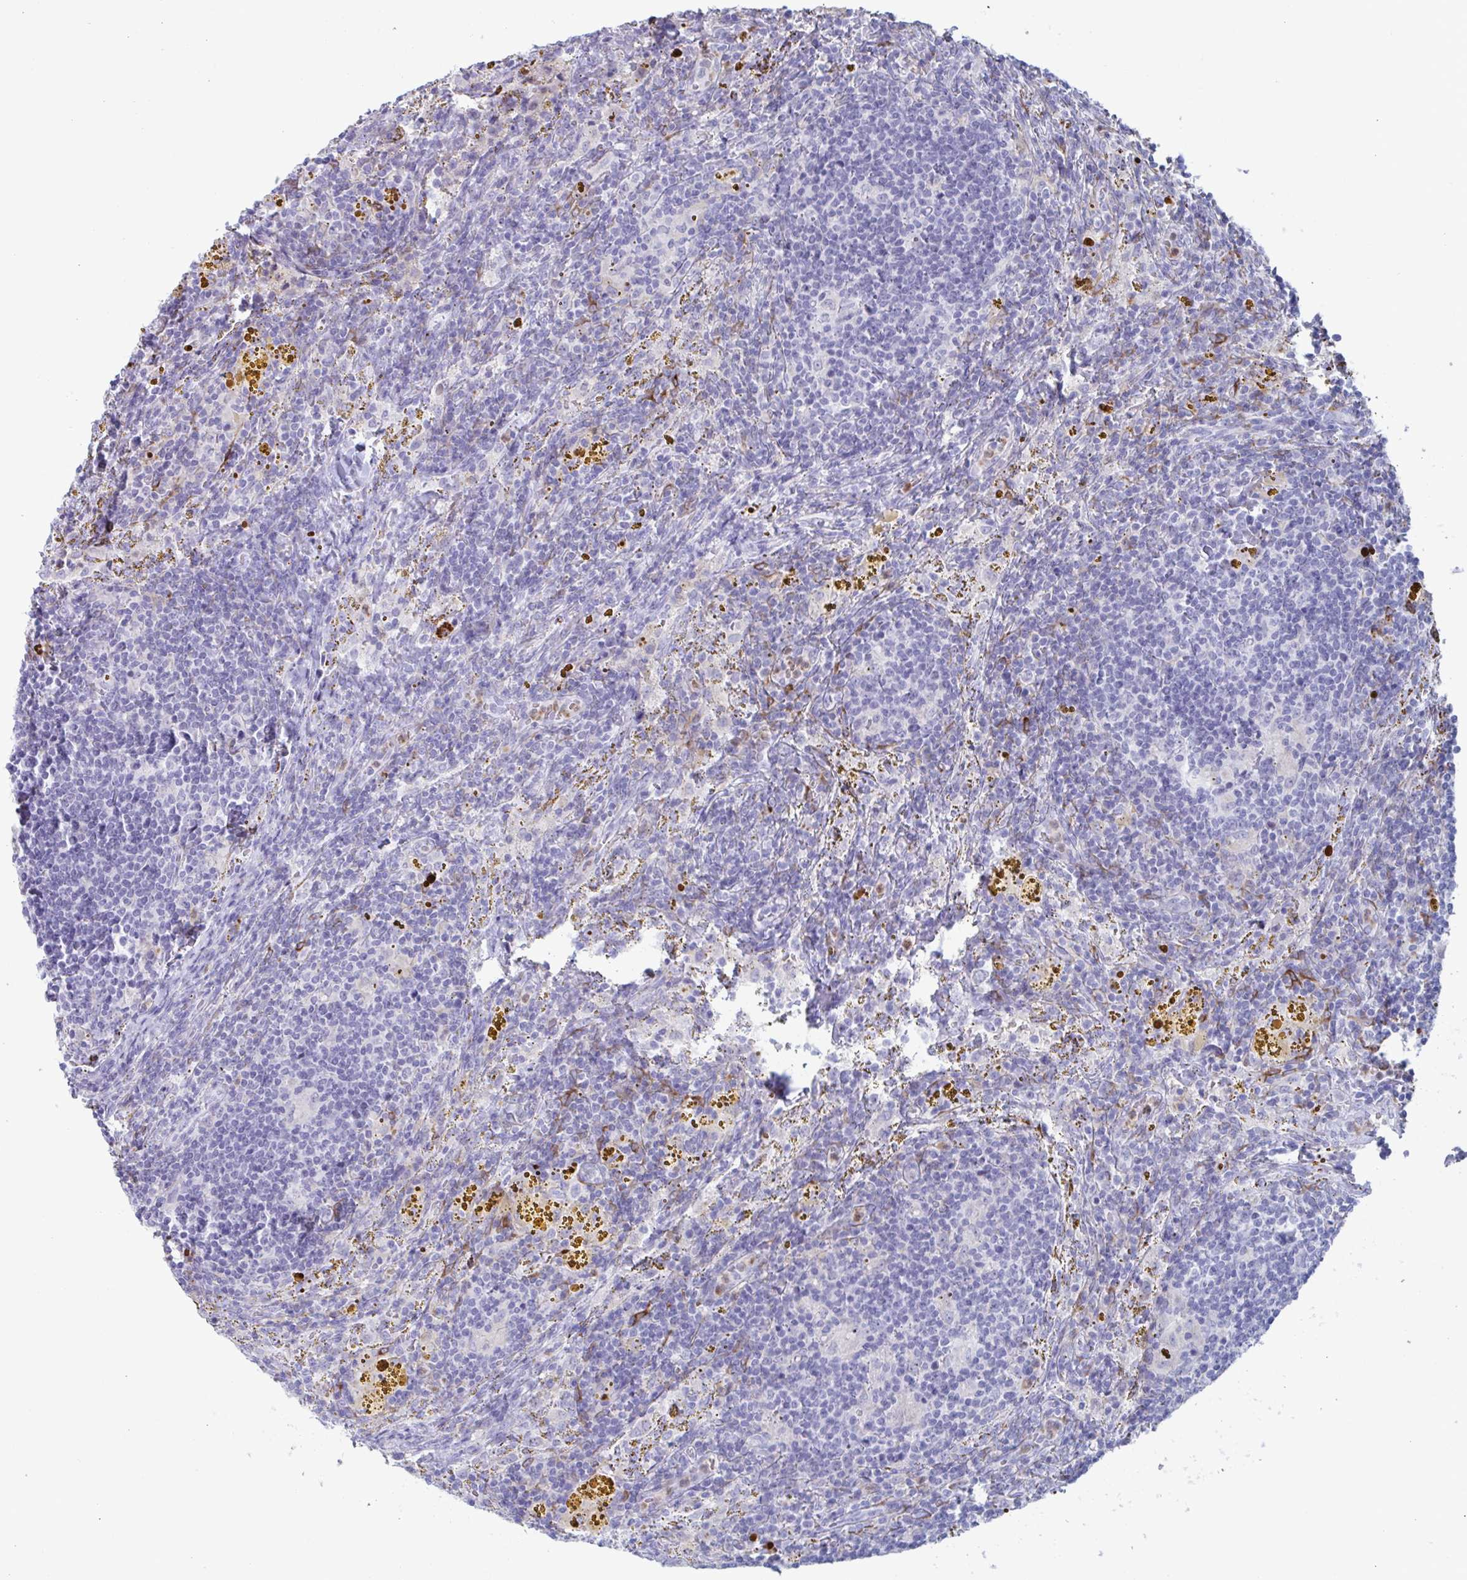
{"staining": {"intensity": "negative", "quantity": "none", "location": "none"}, "tissue": "lymphoma", "cell_type": "Tumor cells", "image_type": "cancer", "snomed": [{"axis": "morphology", "description": "Malignant lymphoma, non-Hodgkin's type, Low grade"}, {"axis": "topography", "description": "Spleen"}], "caption": "Immunohistochemical staining of human low-grade malignant lymphoma, non-Hodgkin's type shows no significant positivity in tumor cells.", "gene": "CYP4F11", "patient": {"sex": "female", "age": 70}}